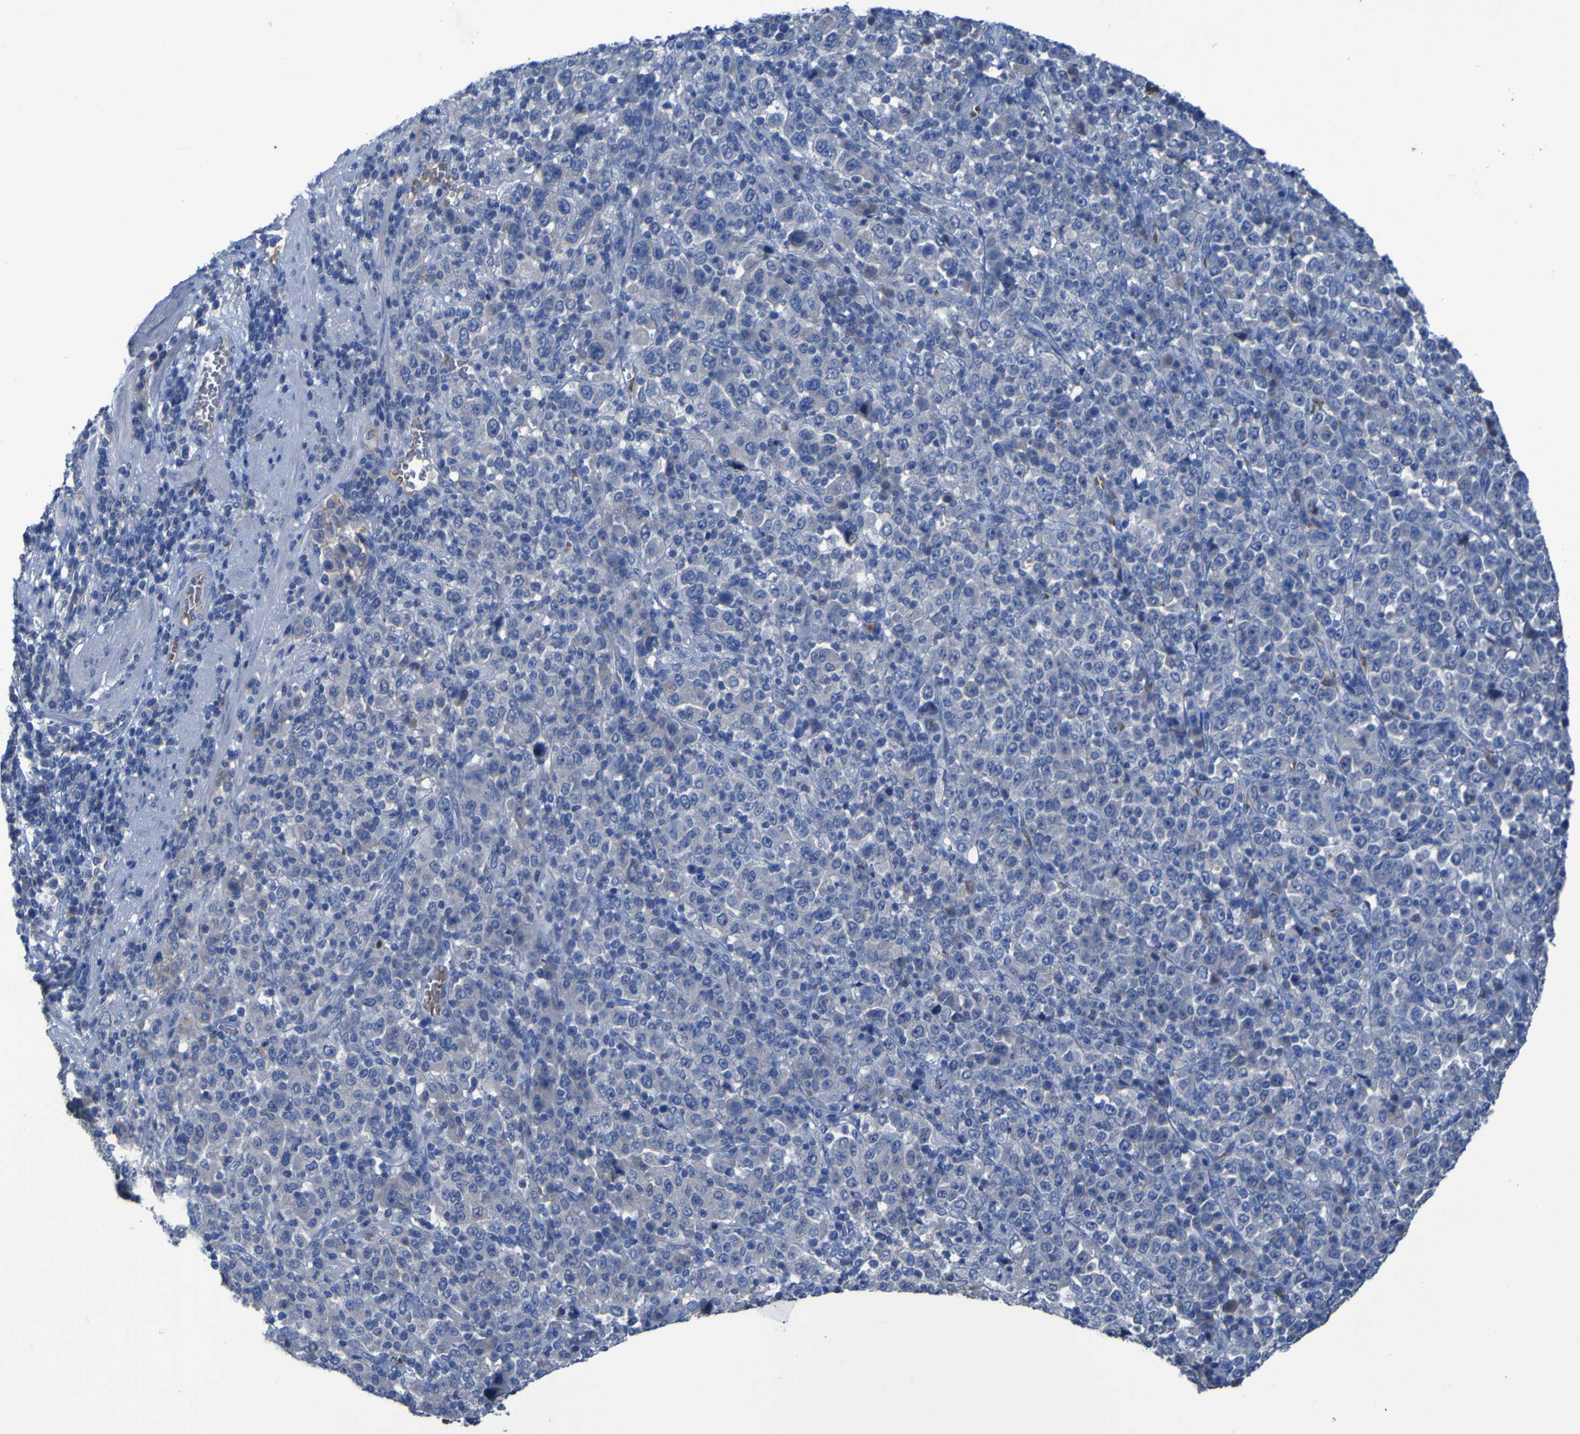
{"staining": {"intensity": "negative", "quantity": "none", "location": "none"}, "tissue": "stomach cancer", "cell_type": "Tumor cells", "image_type": "cancer", "snomed": [{"axis": "morphology", "description": "Normal tissue, NOS"}, {"axis": "morphology", "description": "Adenocarcinoma, NOS"}, {"axis": "topography", "description": "Stomach, upper"}, {"axis": "topography", "description": "Stomach"}], "caption": "This is a histopathology image of IHC staining of stomach cancer (adenocarcinoma), which shows no expression in tumor cells.", "gene": "SGK2", "patient": {"sex": "male", "age": 59}}